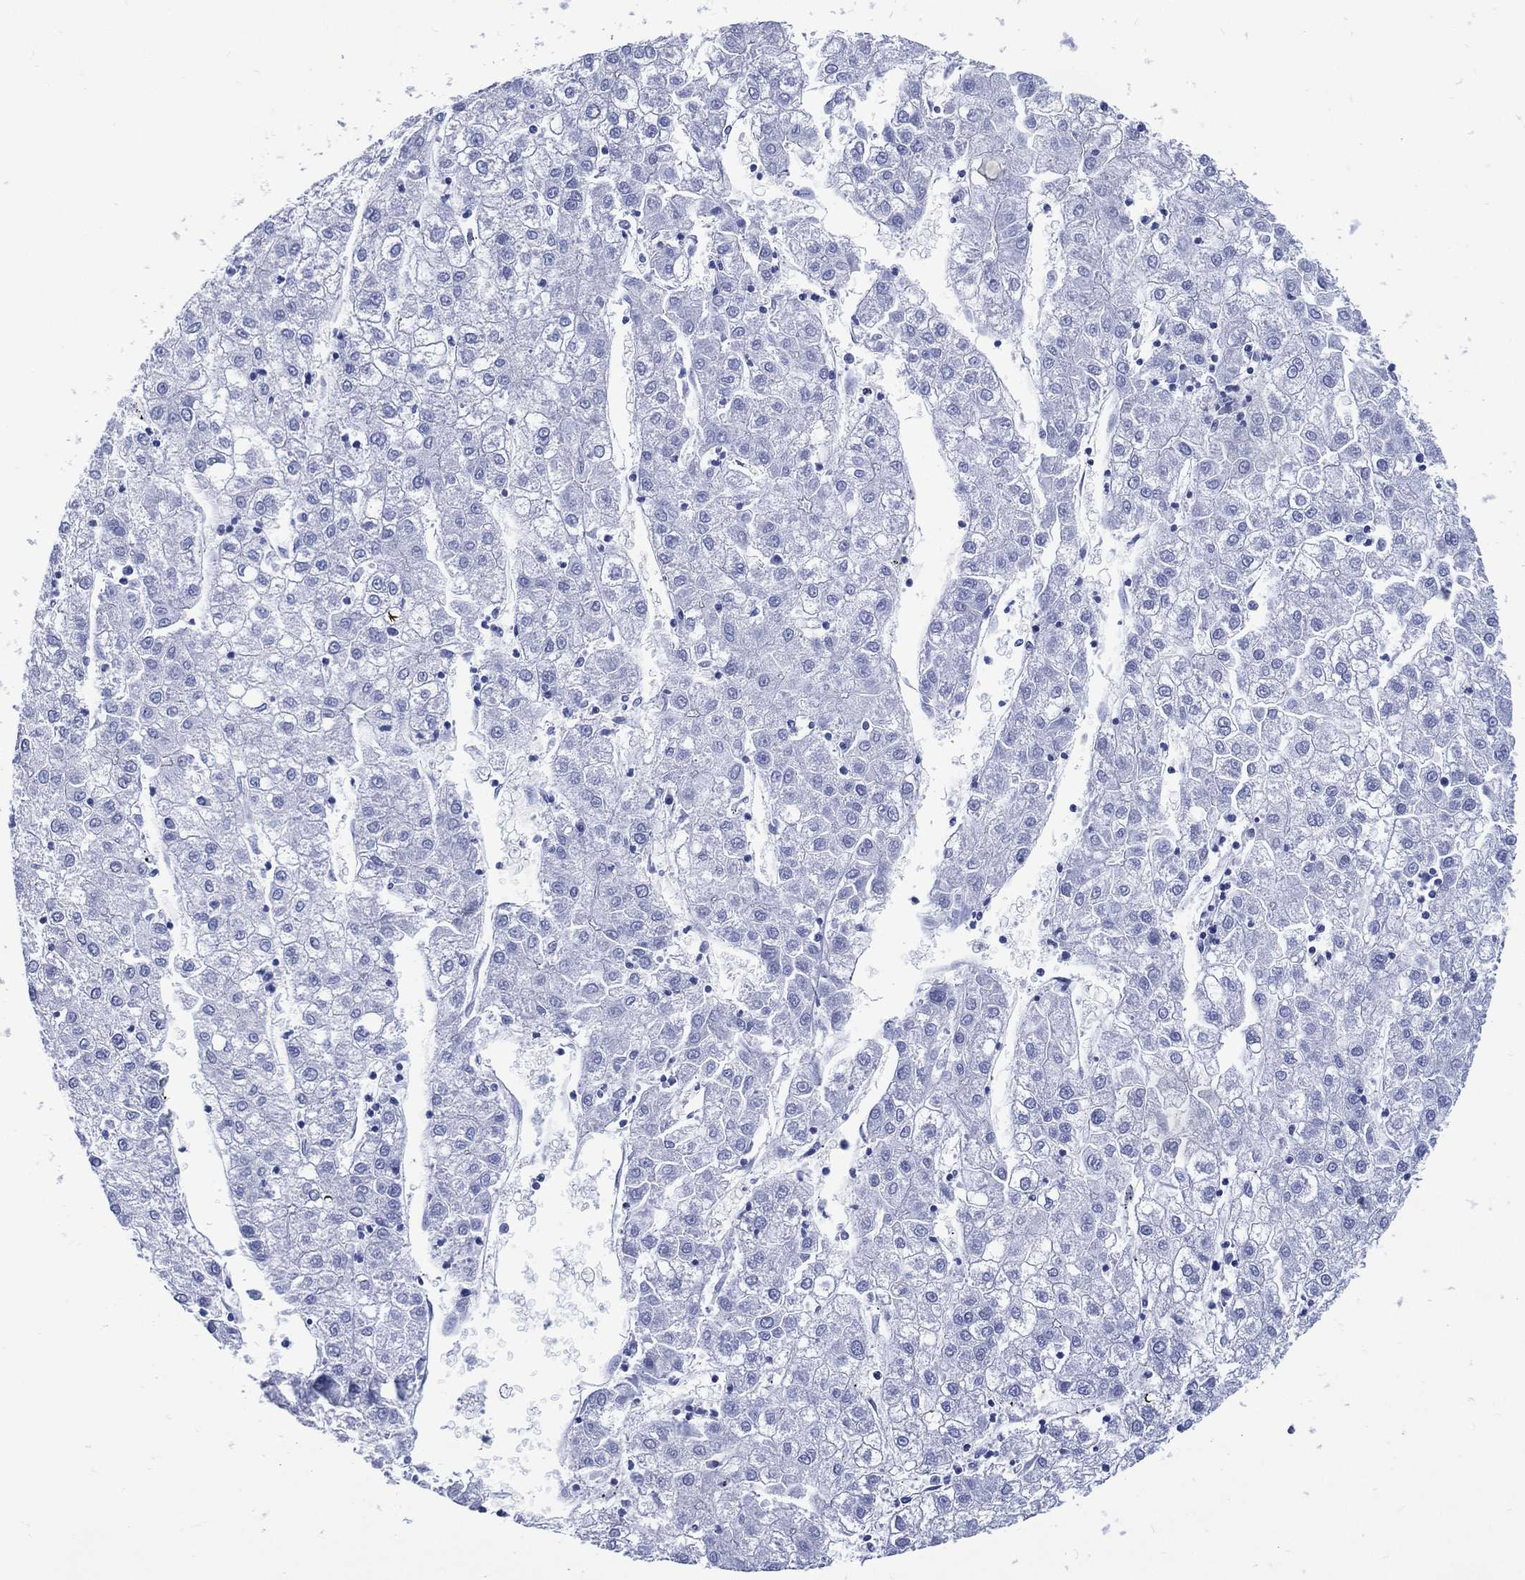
{"staining": {"intensity": "negative", "quantity": "none", "location": "none"}, "tissue": "liver cancer", "cell_type": "Tumor cells", "image_type": "cancer", "snomed": [{"axis": "morphology", "description": "Carcinoma, Hepatocellular, NOS"}, {"axis": "topography", "description": "Liver"}], "caption": "Photomicrograph shows no significant protein staining in tumor cells of liver hepatocellular carcinoma.", "gene": "SHCBP1L", "patient": {"sex": "male", "age": 72}}